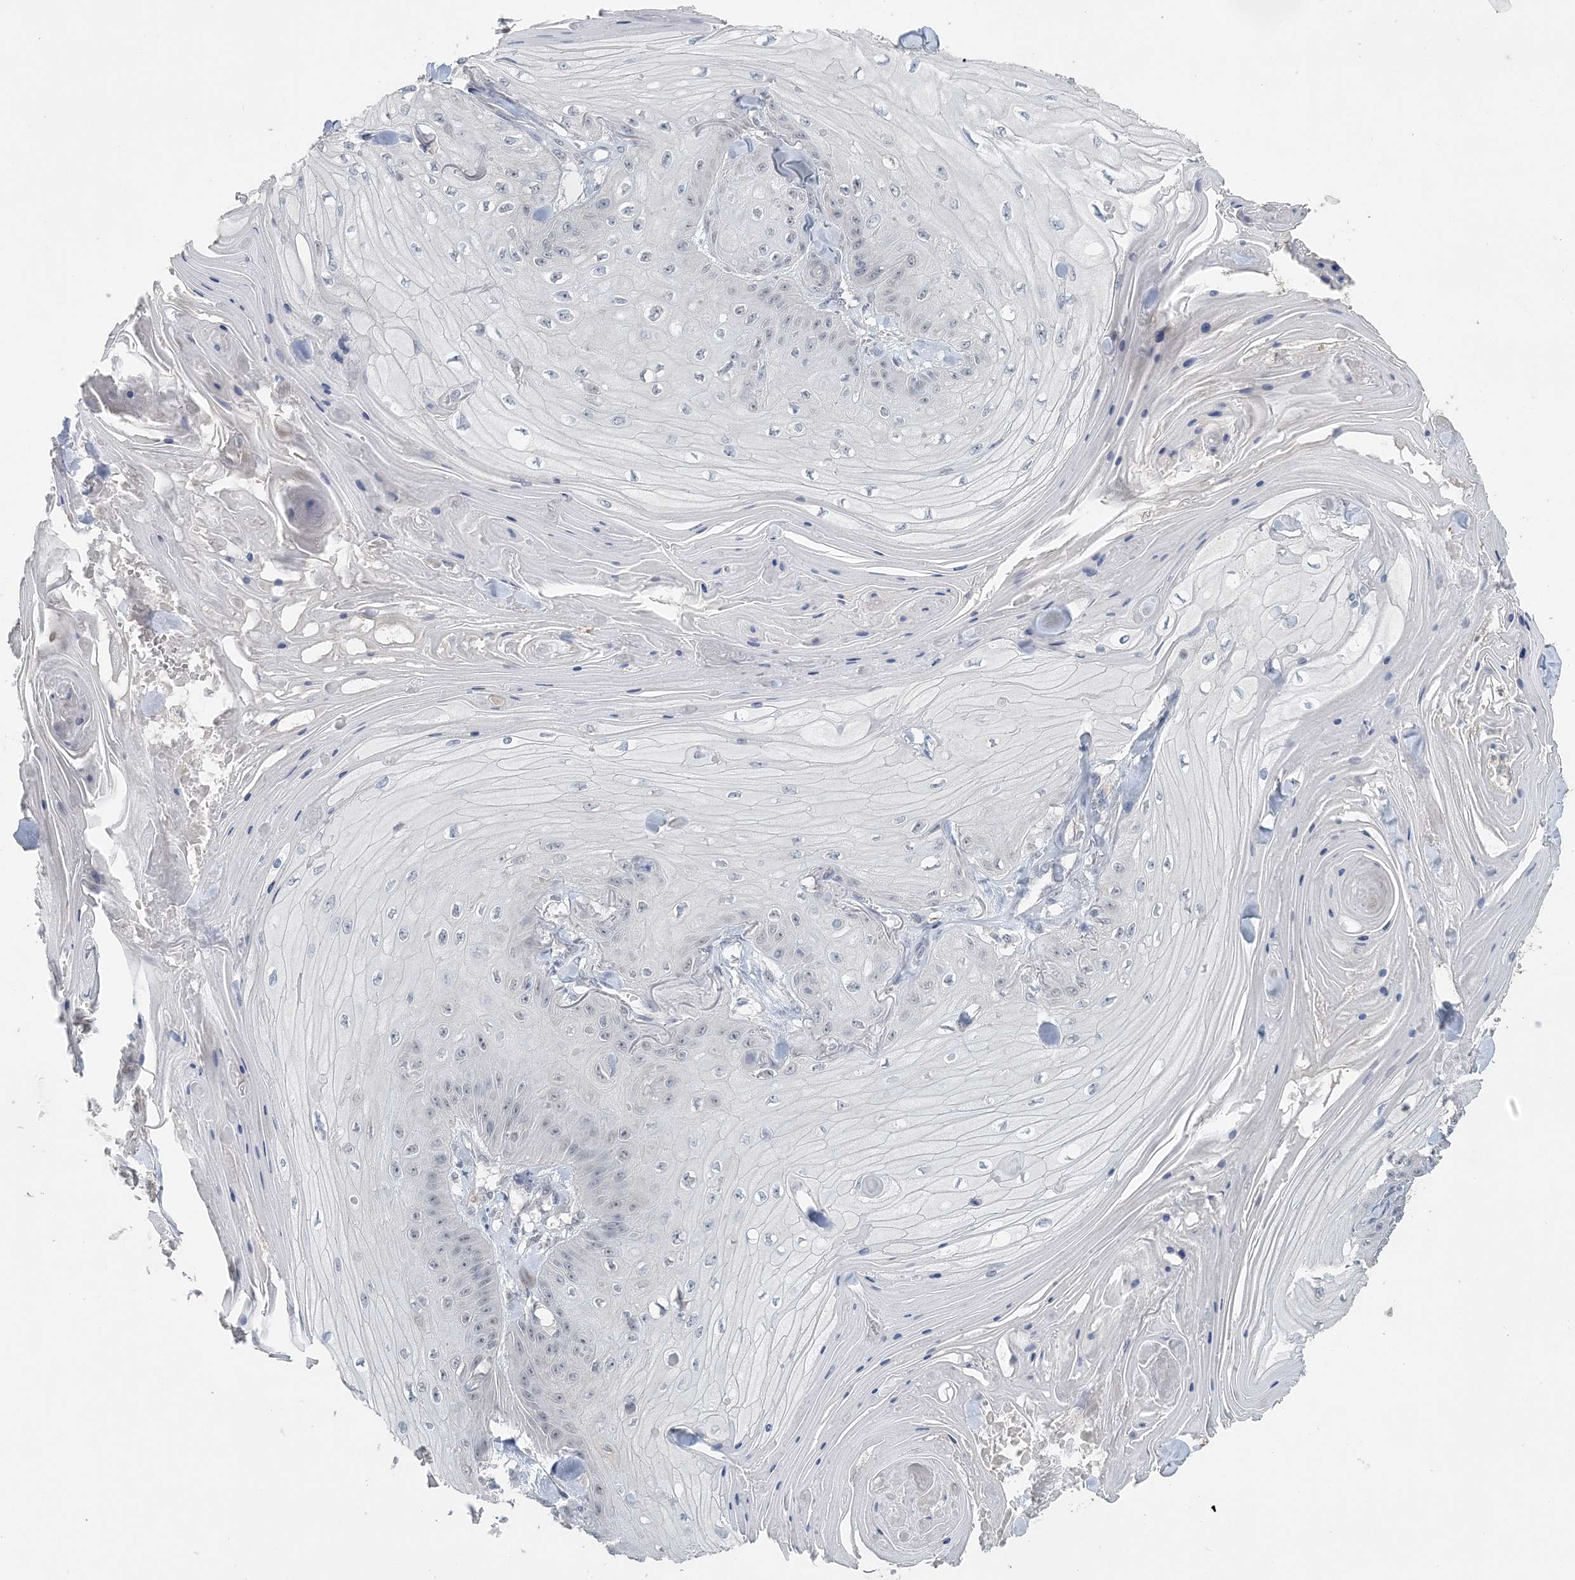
{"staining": {"intensity": "negative", "quantity": "none", "location": "none"}, "tissue": "skin cancer", "cell_type": "Tumor cells", "image_type": "cancer", "snomed": [{"axis": "morphology", "description": "Squamous cell carcinoma, NOS"}, {"axis": "topography", "description": "Skin"}], "caption": "DAB immunohistochemical staining of human skin cancer (squamous cell carcinoma) demonstrates no significant expression in tumor cells. (Stains: DAB immunohistochemistry with hematoxylin counter stain, Microscopy: brightfield microscopy at high magnification).", "gene": "UIMC1", "patient": {"sex": "male", "age": 74}}